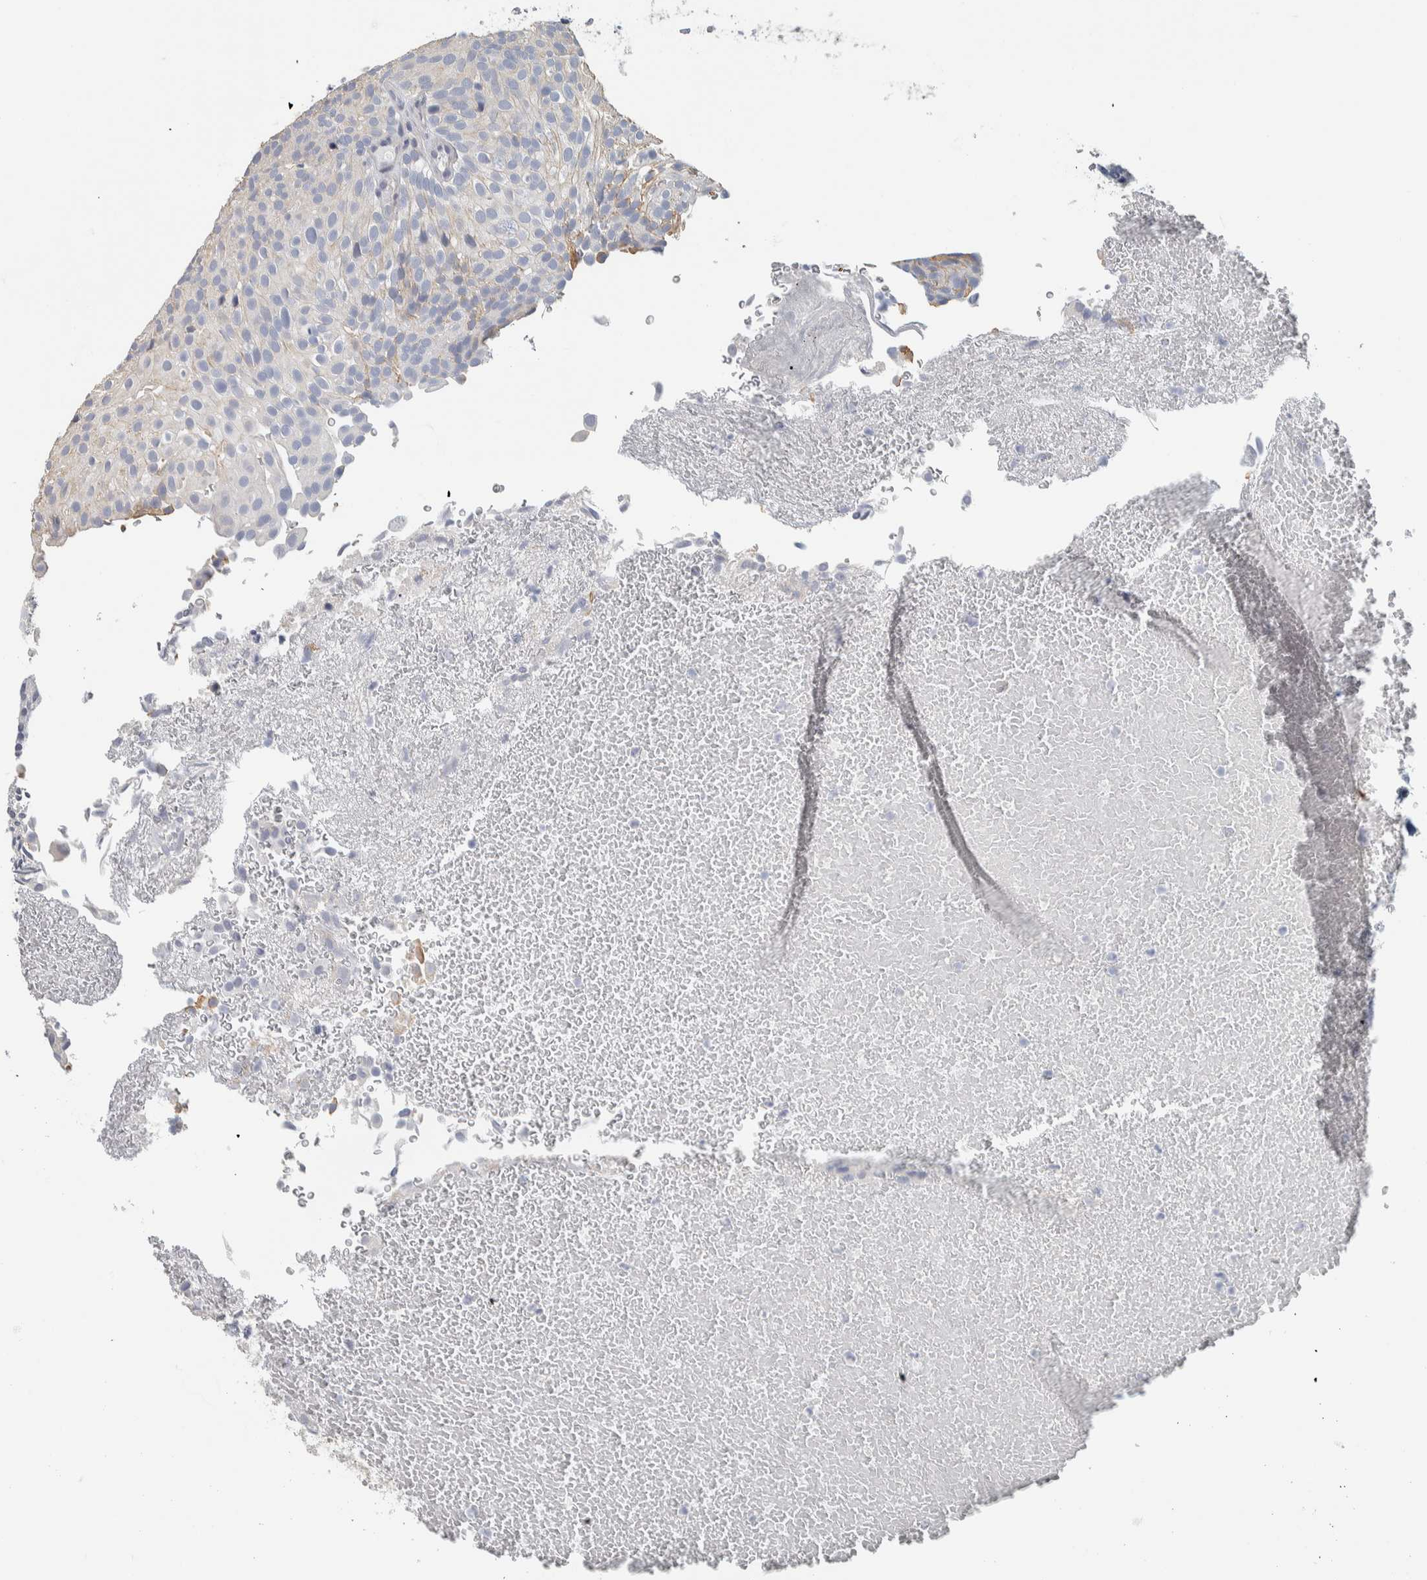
{"staining": {"intensity": "weak", "quantity": "<25%", "location": "cytoplasmic/membranous"}, "tissue": "urothelial cancer", "cell_type": "Tumor cells", "image_type": "cancer", "snomed": [{"axis": "morphology", "description": "Urothelial carcinoma, Low grade"}, {"axis": "topography", "description": "Urinary bladder"}], "caption": "DAB immunohistochemical staining of human urothelial cancer exhibits no significant expression in tumor cells.", "gene": "NEFM", "patient": {"sex": "male", "age": 78}}